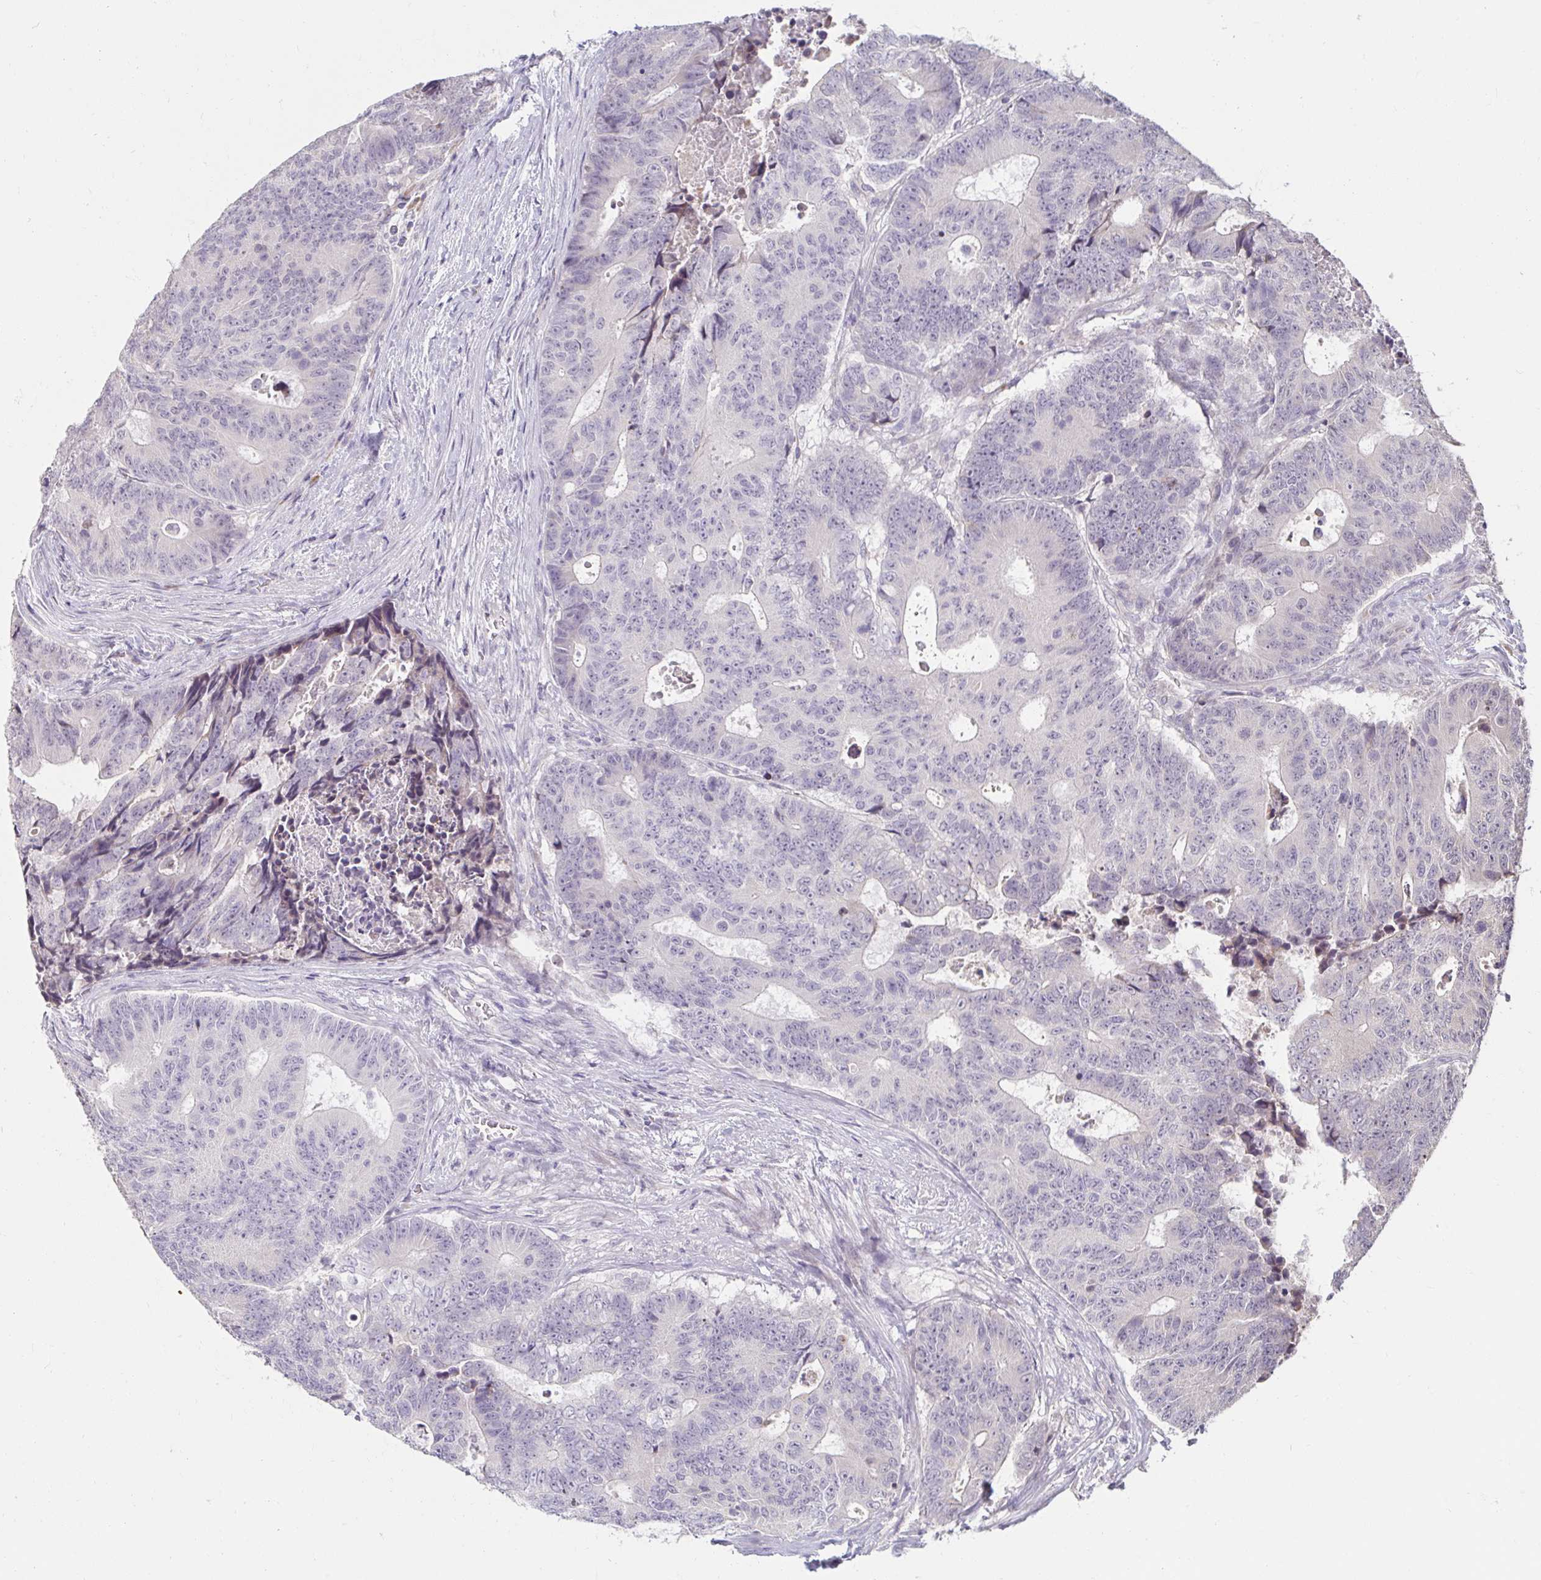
{"staining": {"intensity": "negative", "quantity": "none", "location": "none"}, "tissue": "colorectal cancer", "cell_type": "Tumor cells", "image_type": "cancer", "snomed": [{"axis": "morphology", "description": "Adenocarcinoma, NOS"}, {"axis": "topography", "description": "Colon"}], "caption": "A micrograph of human colorectal adenocarcinoma is negative for staining in tumor cells.", "gene": "DDN", "patient": {"sex": "female", "age": 48}}